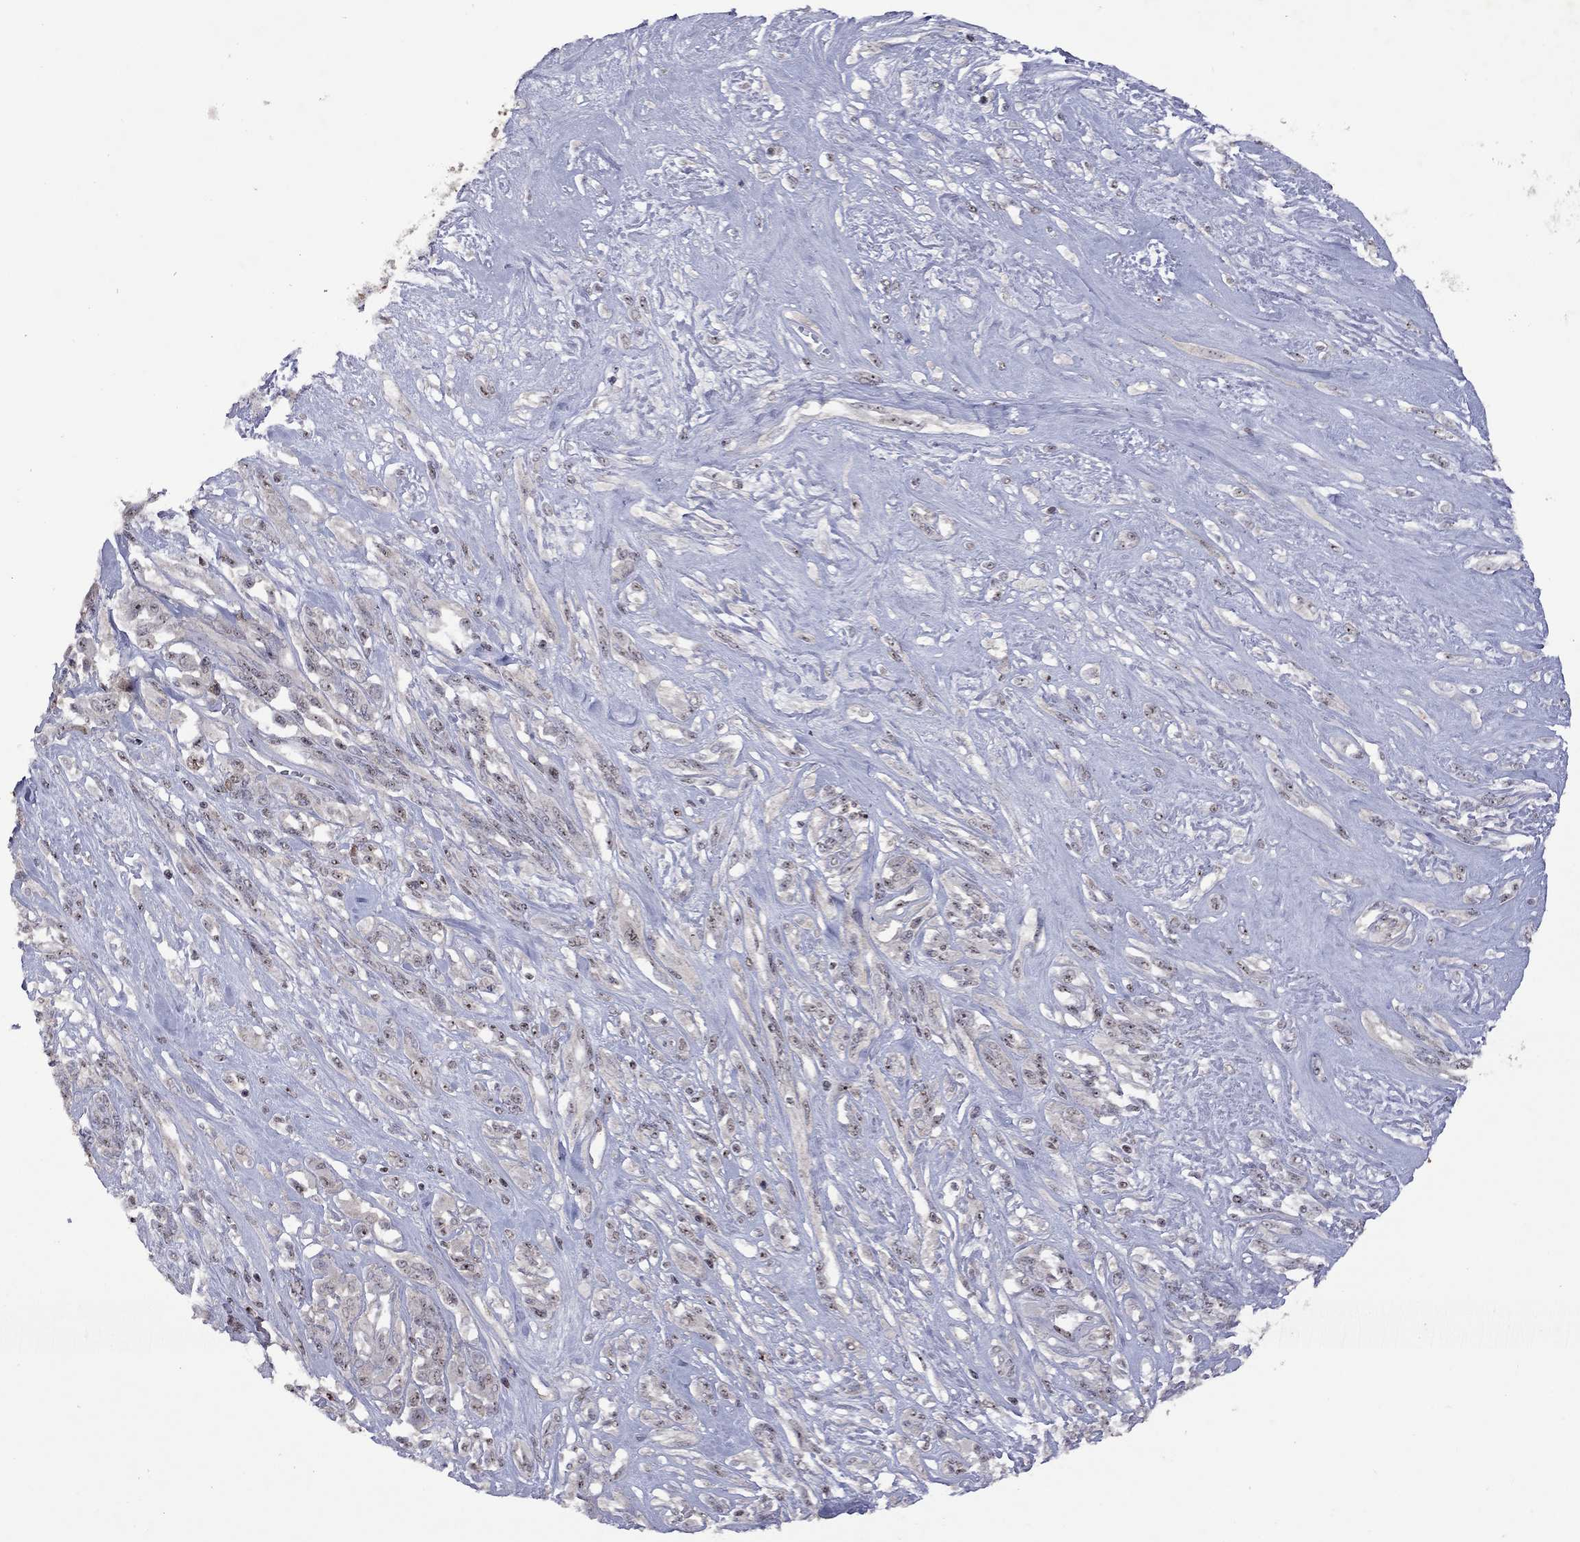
{"staining": {"intensity": "weak", "quantity": "<25%", "location": "nuclear"}, "tissue": "melanoma", "cell_type": "Tumor cells", "image_type": "cancer", "snomed": [{"axis": "morphology", "description": "Malignant melanoma, NOS"}, {"axis": "topography", "description": "Skin"}], "caption": "A micrograph of human melanoma is negative for staining in tumor cells.", "gene": "SPOUT1", "patient": {"sex": "female", "age": 91}}